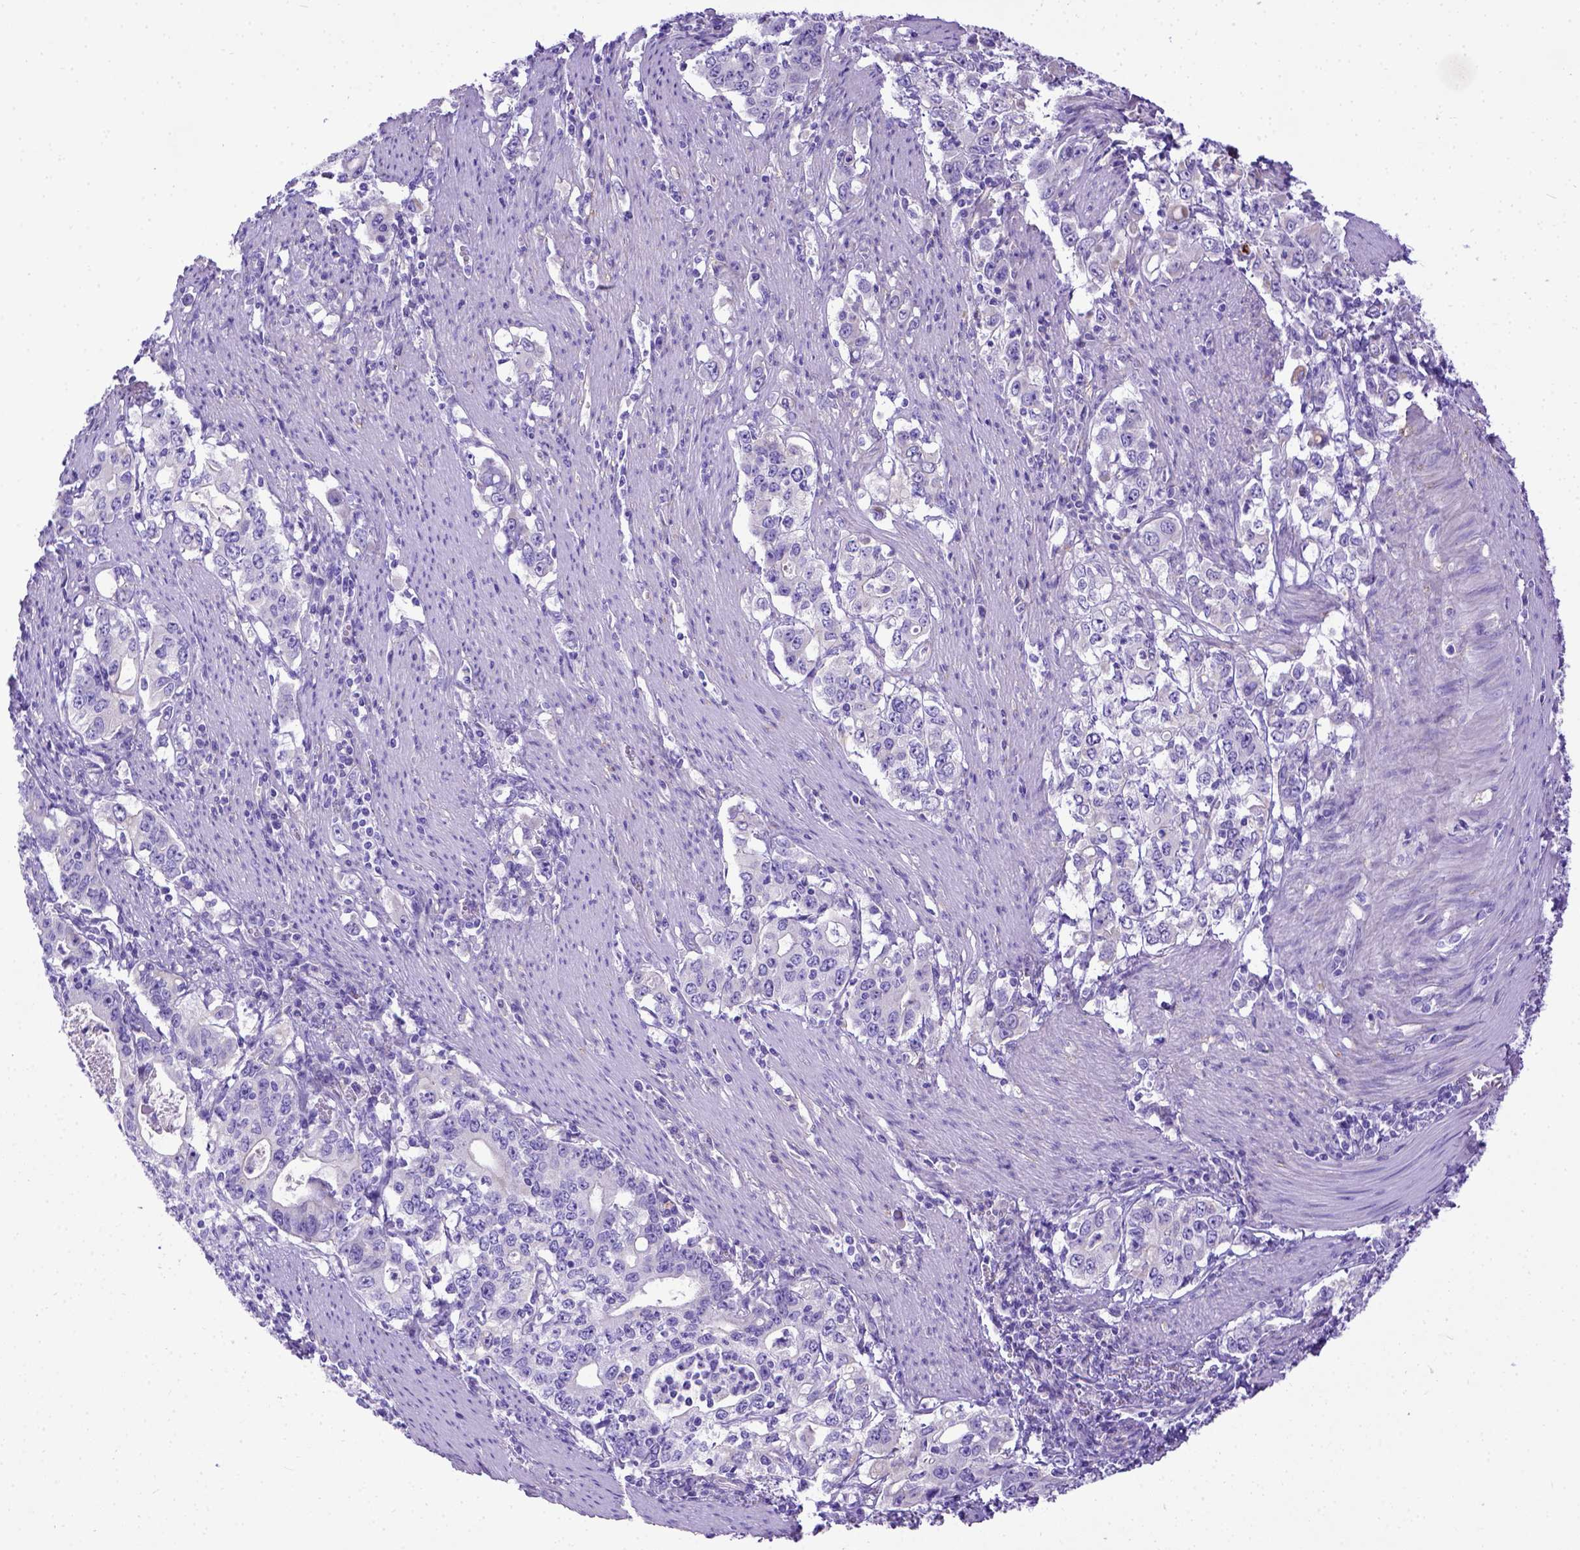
{"staining": {"intensity": "negative", "quantity": "none", "location": "none"}, "tissue": "stomach cancer", "cell_type": "Tumor cells", "image_type": "cancer", "snomed": [{"axis": "morphology", "description": "Adenocarcinoma, NOS"}, {"axis": "topography", "description": "Stomach, lower"}], "caption": "Protein analysis of stomach cancer (adenocarcinoma) demonstrates no significant positivity in tumor cells.", "gene": "LRRC18", "patient": {"sex": "female", "age": 72}}